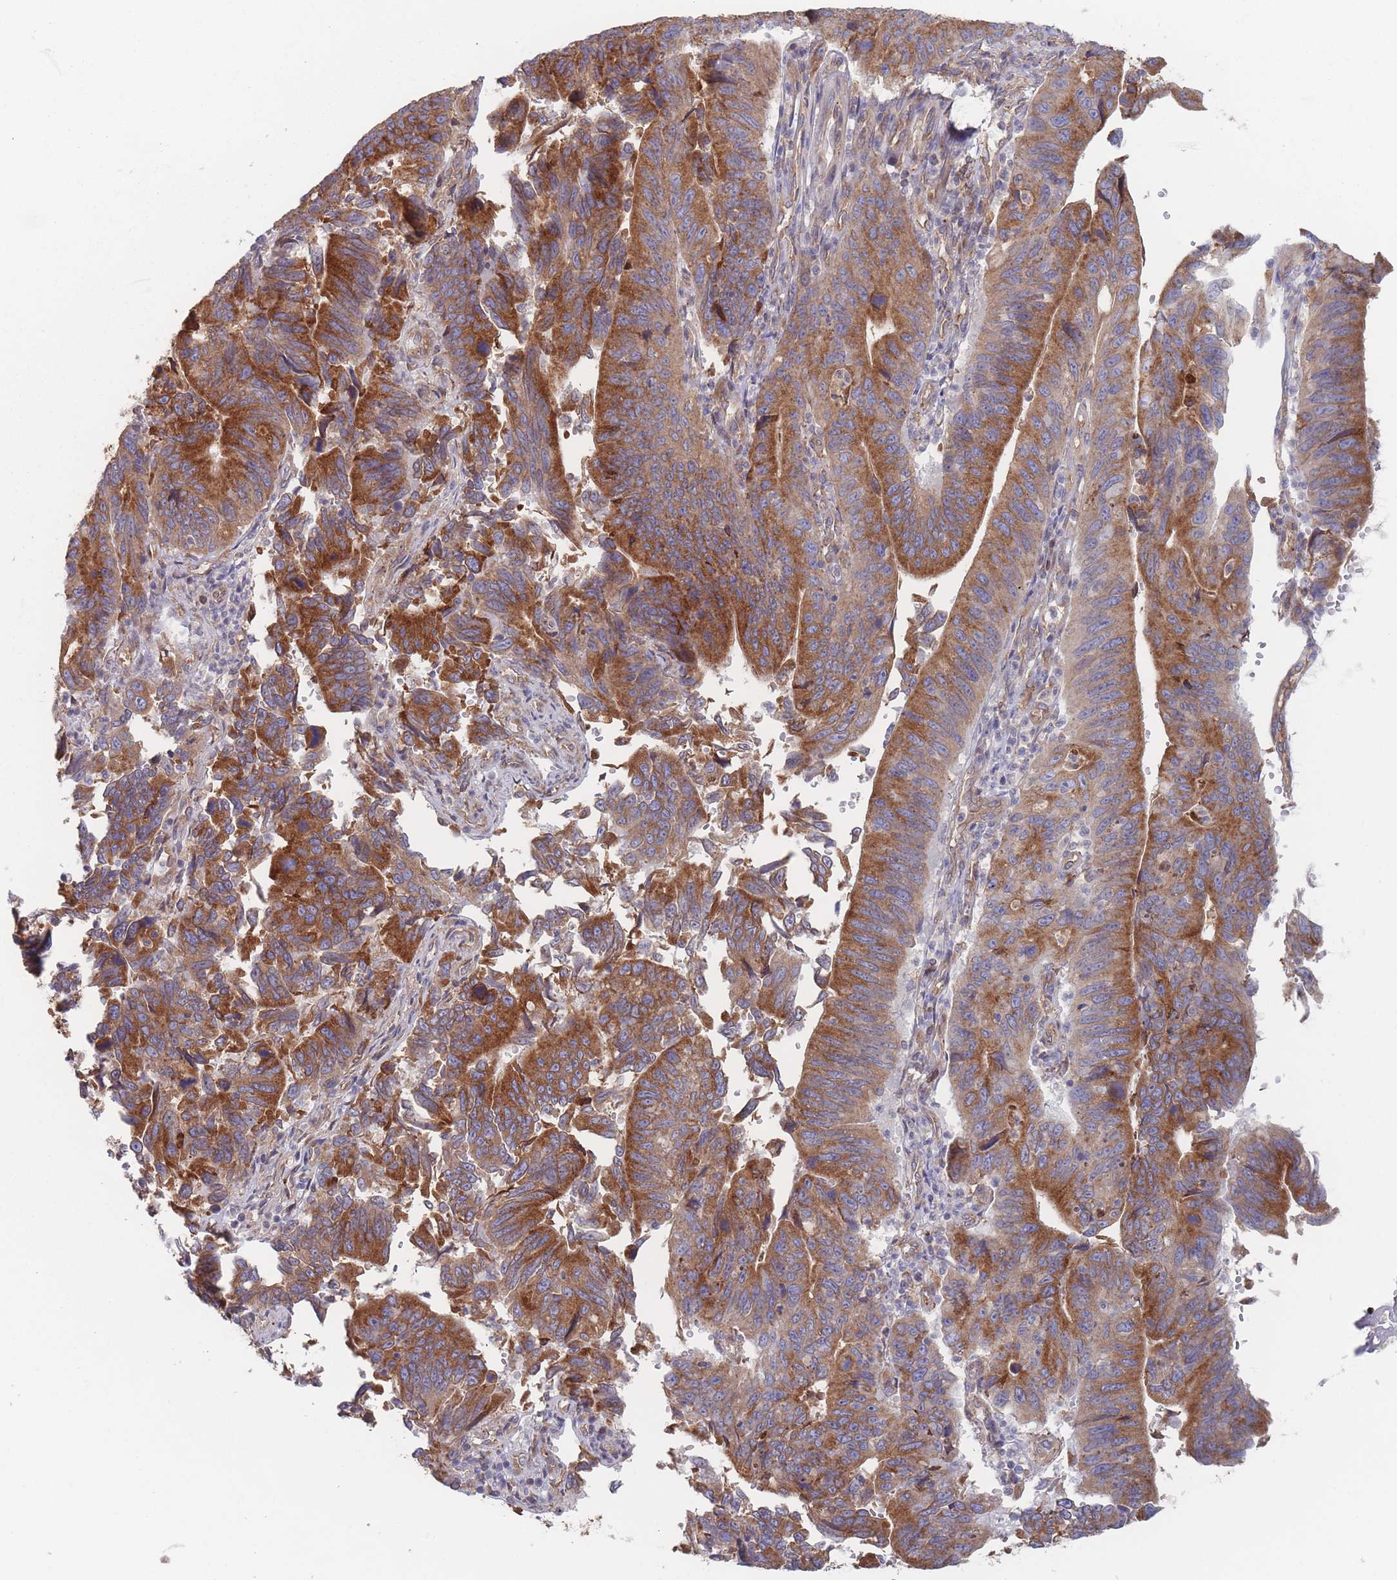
{"staining": {"intensity": "strong", "quantity": ">75%", "location": "cytoplasmic/membranous"}, "tissue": "stomach cancer", "cell_type": "Tumor cells", "image_type": "cancer", "snomed": [{"axis": "morphology", "description": "Adenocarcinoma, NOS"}, {"axis": "topography", "description": "Stomach"}], "caption": "Immunohistochemistry (IHC) of stomach cancer demonstrates high levels of strong cytoplasmic/membranous staining in approximately >75% of tumor cells.", "gene": "KDSR", "patient": {"sex": "male", "age": 59}}